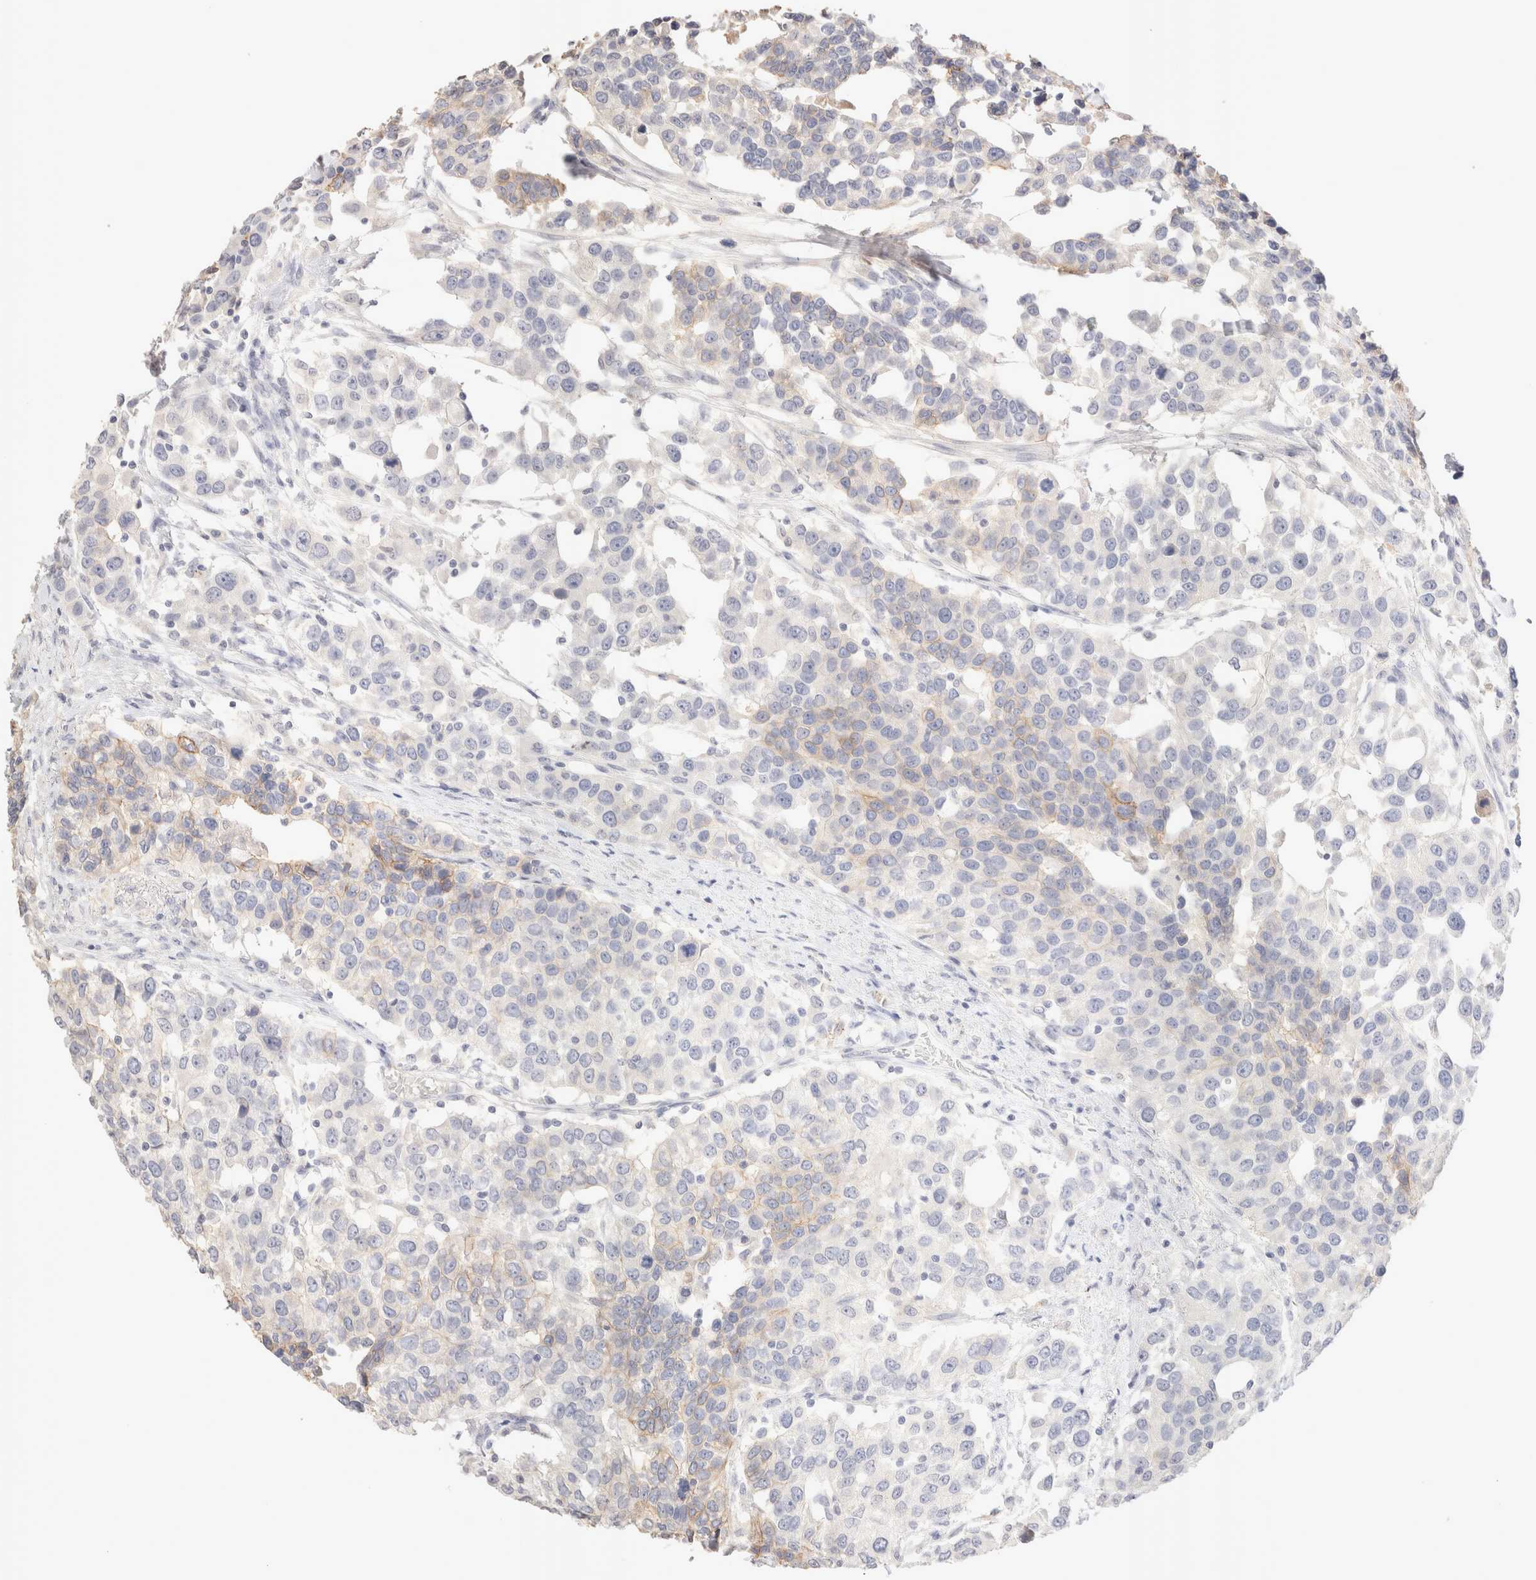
{"staining": {"intensity": "weak", "quantity": "25%-75%", "location": "cytoplasmic/membranous"}, "tissue": "urothelial cancer", "cell_type": "Tumor cells", "image_type": "cancer", "snomed": [{"axis": "morphology", "description": "Urothelial carcinoma, High grade"}, {"axis": "topography", "description": "Urinary bladder"}], "caption": "Protein expression analysis of urothelial carcinoma (high-grade) demonstrates weak cytoplasmic/membranous expression in approximately 25%-75% of tumor cells.", "gene": "EPCAM", "patient": {"sex": "female", "age": 80}}